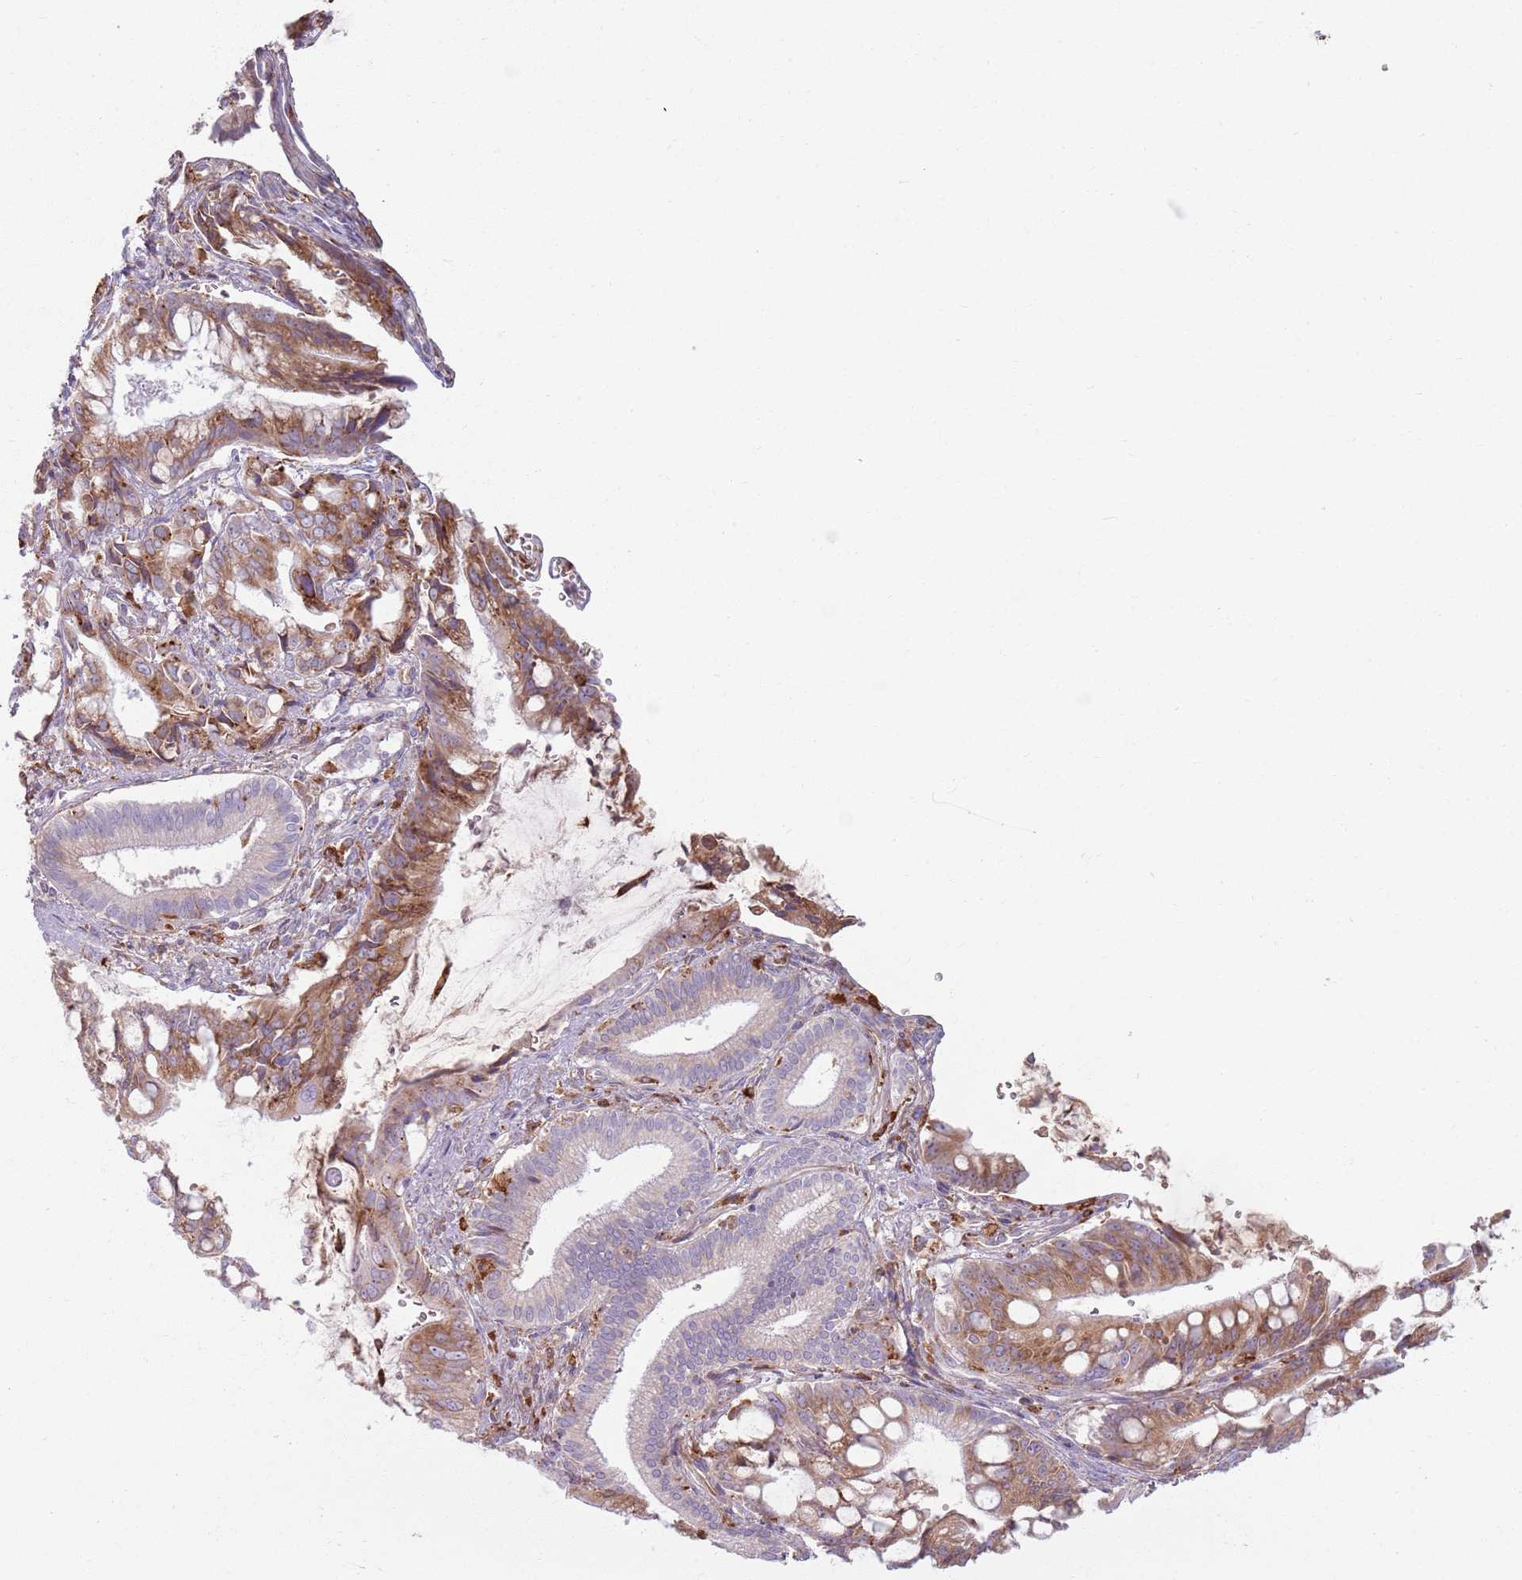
{"staining": {"intensity": "moderate", "quantity": "25%-75%", "location": "cytoplasmic/membranous"}, "tissue": "pancreatic cancer", "cell_type": "Tumor cells", "image_type": "cancer", "snomed": [{"axis": "morphology", "description": "Adenocarcinoma, NOS"}, {"axis": "topography", "description": "Pancreas"}], "caption": "Immunohistochemistry (IHC) micrograph of human adenocarcinoma (pancreatic) stained for a protein (brown), which shows medium levels of moderate cytoplasmic/membranous staining in about 25%-75% of tumor cells.", "gene": "COLGALT1", "patient": {"sex": "male", "age": 68}}